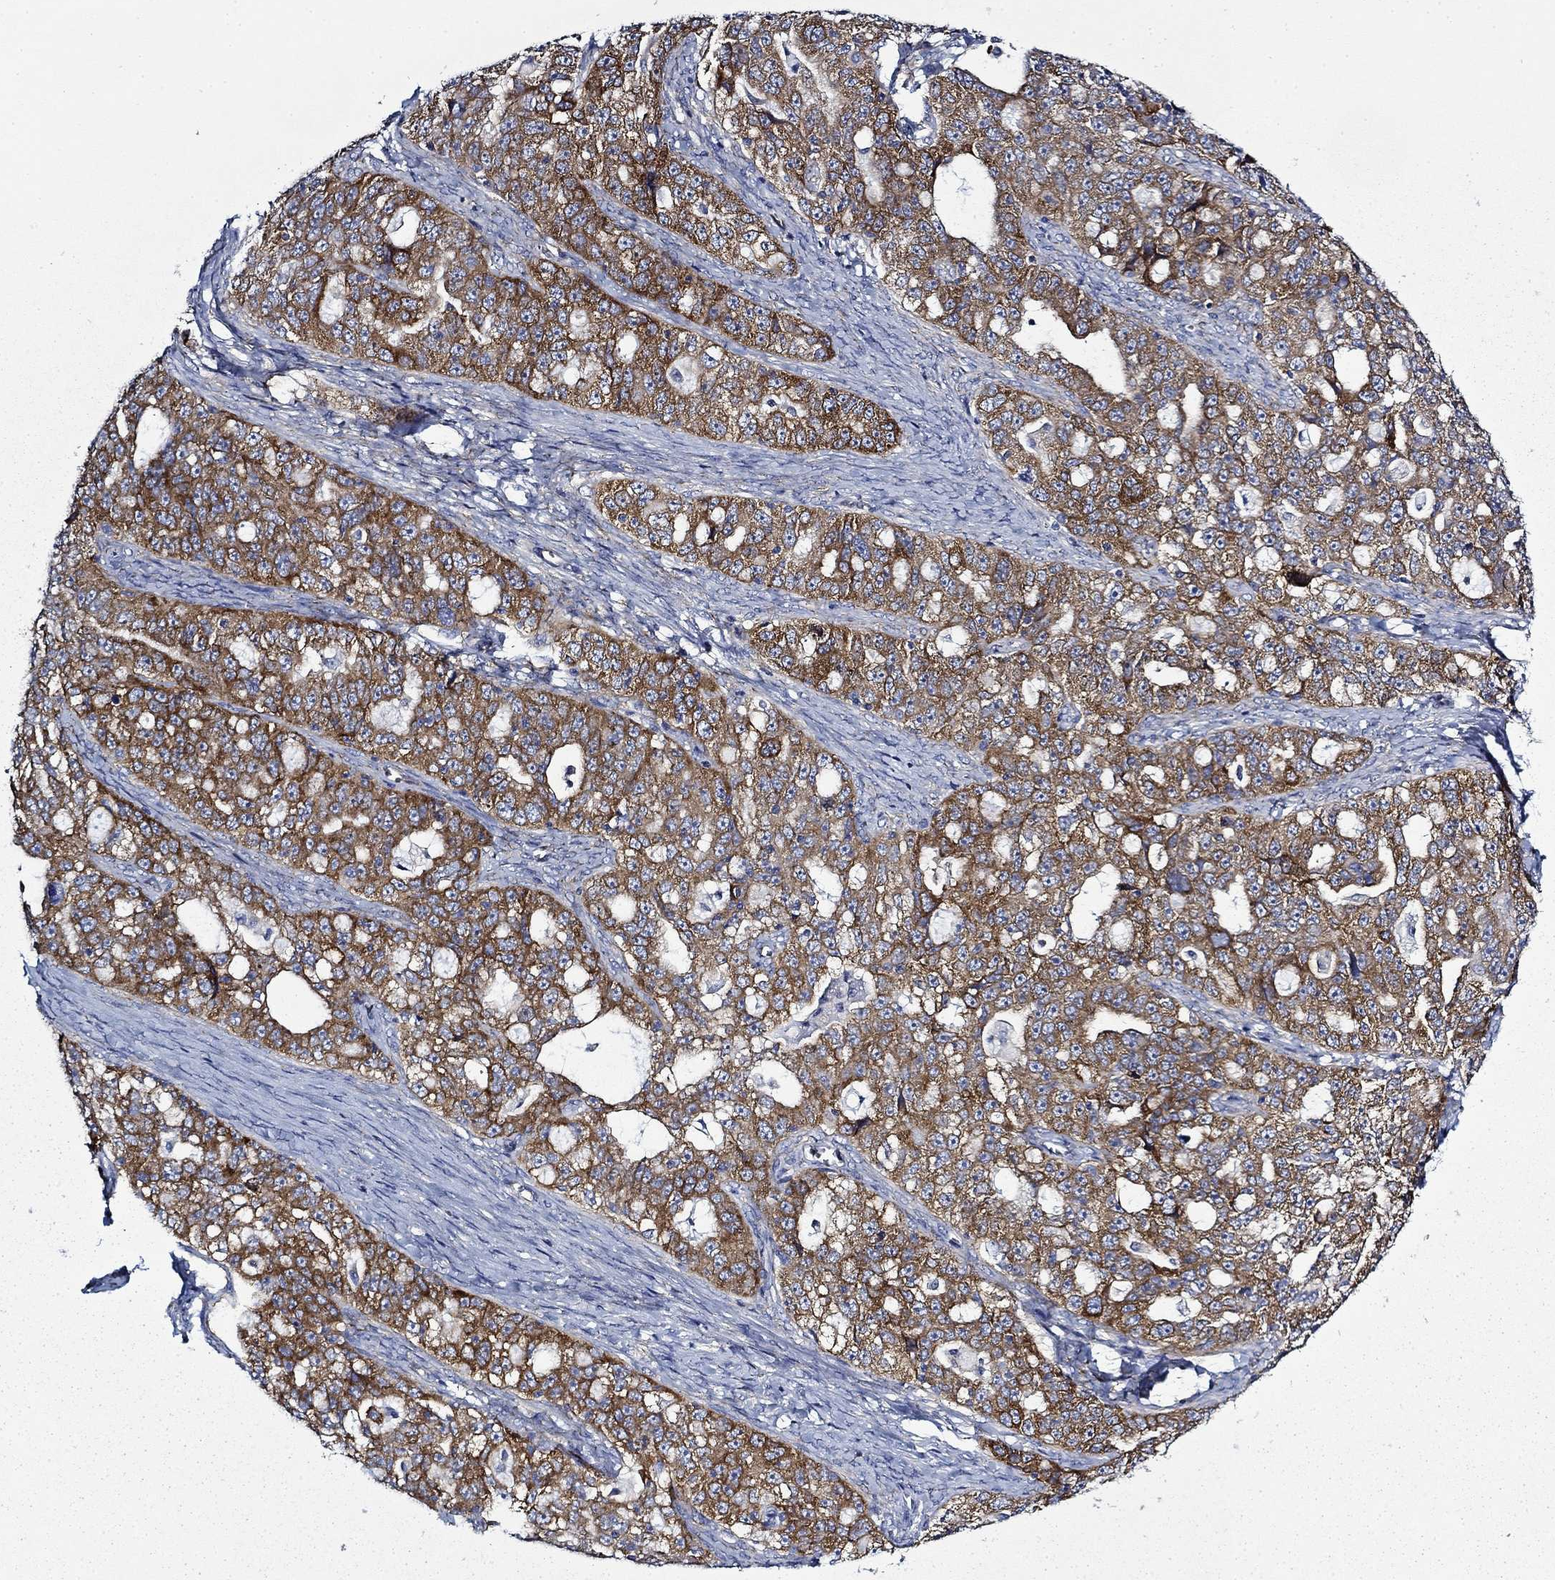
{"staining": {"intensity": "strong", "quantity": ">75%", "location": "cytoplasmic/membranous"}, "tissue": "ovarian cancer", "cell_type": "Tumor cells", "image_type": "cancer", "snomed": [{"axis": "morphology", "description": "Cystadenocarcinoma, serous, NOS"}, {"axis": "topography", "description": "Ovary"}], "caption": "Protein expression analysis of human ovarian serous cystadenocarcinoma reveals strong cytoplasmic/membranous positivity in approximately >75% of tumor cells.", "gene": "FXR1", "patient": {"sex": "female", "age": 51}}